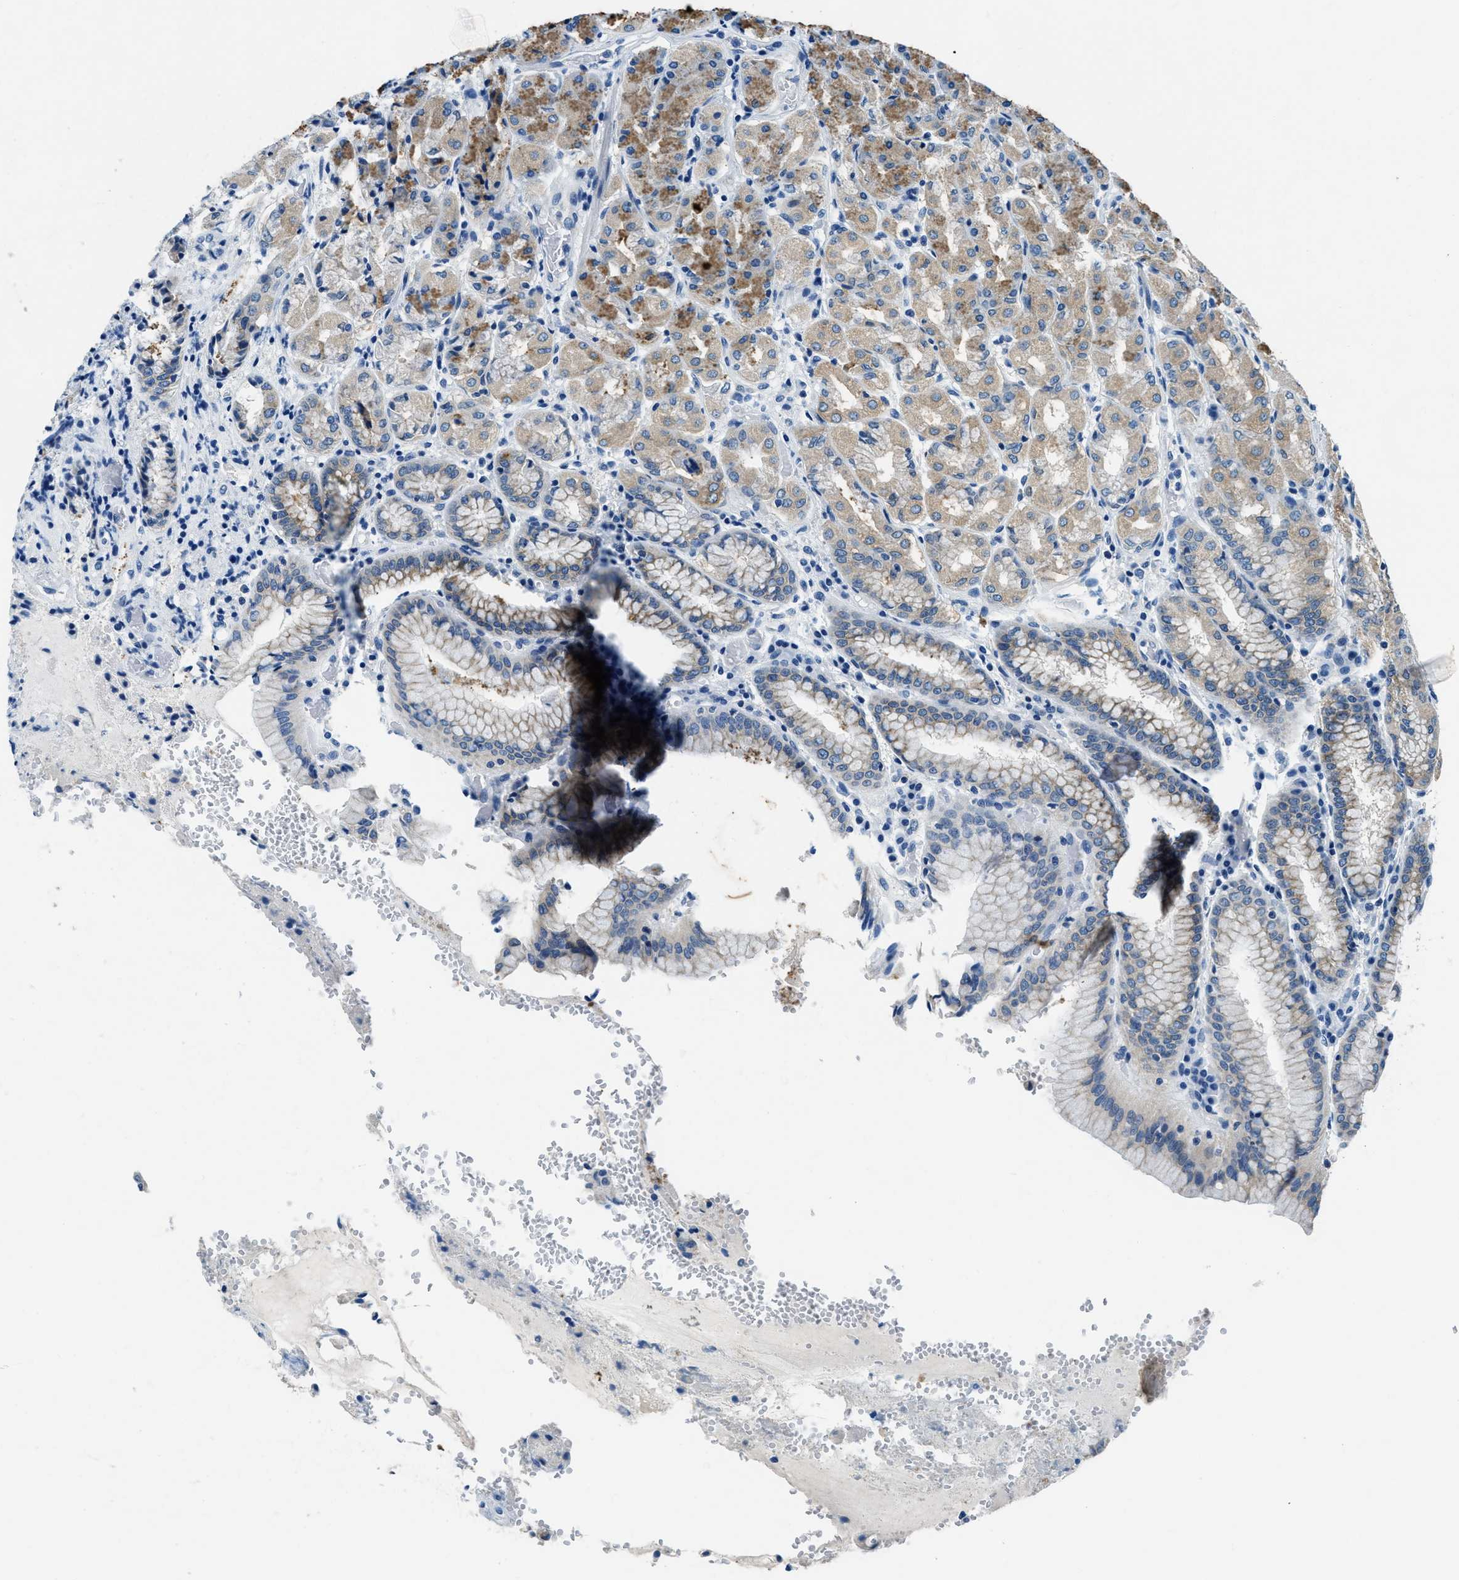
{"staining": {"intensity": "moderate", "quantity": "25%-75%", "location": "cytoplasmic/membranous"}, "tissue": "stomach", "cell_type": "Glandular cells", "image_type": "normal", "snomed": [{"axis": "morphology", "description": "Normal tissue, NOS"}, {"axis": "topography", "description": "Stomach"}, {"axis": "topography", "description": "Stomach, lower"}], "caption": "Stomach stained for a protein reveals moderate cytoplasmic/membranous positivity in glandular cells. Ihc stains the protein in brown and the nuclei are stained blue.", "gene": "UBAC2", "patient": {"sex": "female", "age": 56}}